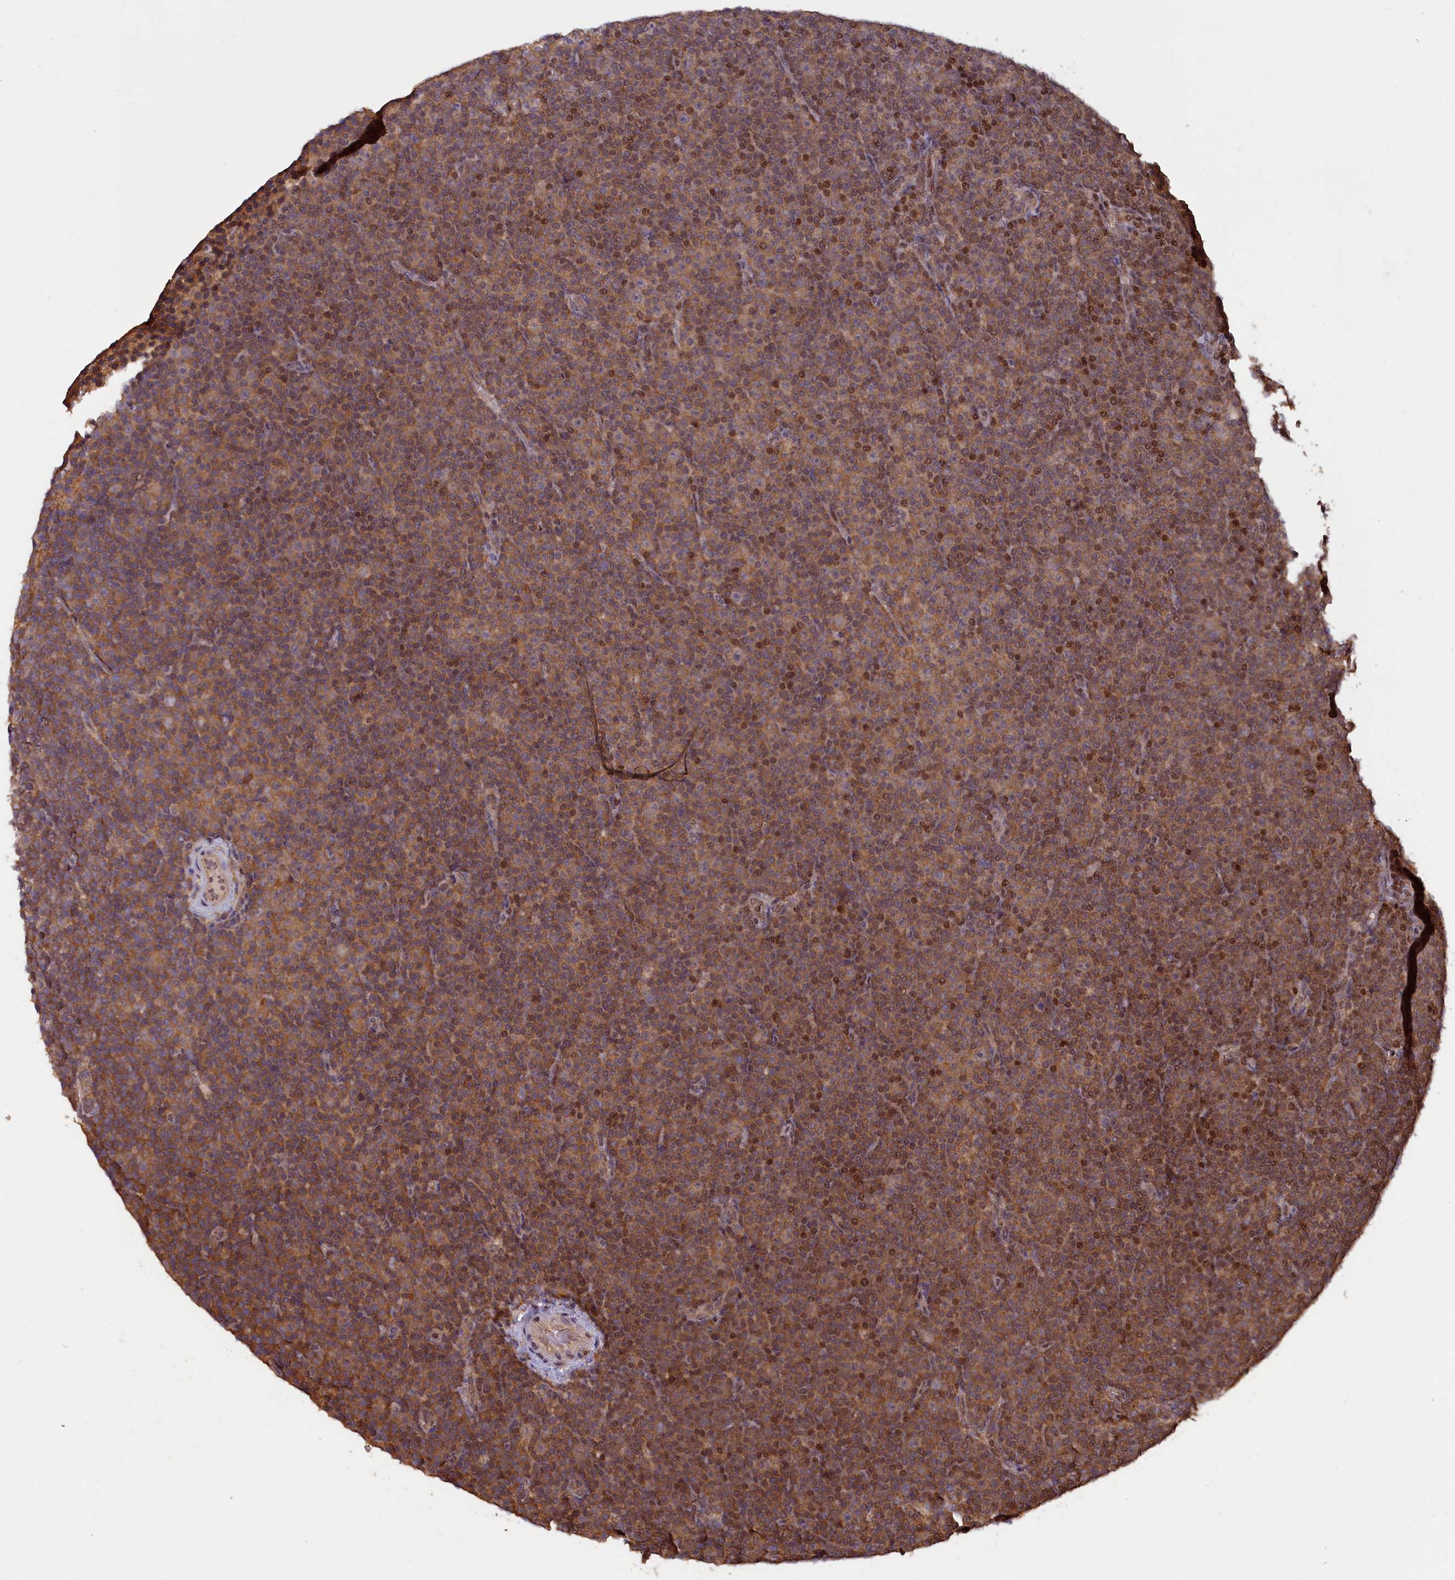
{"staining": {"intensity": "moderate", "quantity": "25%-75%", "location": "cytoplasmic/membranous,nuclear"}, "tissue": "lymphoma", "cell_type": "Tumor cells", "image_type": "cancer", "snomed": [{"axis": "morphology", "description": "Malignant lymphoma, non-Hodgkin's type, Low grade"}, {"axis": "topography", "description": "Lymph node"}], "caption": "High-magnification brightfield microscopy of low-grade malignant lymphoma, non-Hodgkin's type stained with DAB (brown) and counterstained with hematoxylin (blue). tumor cells exhibit moderate cytoplasmic/membranous and nuclear positivity is identified in about25%-75% of cells.", "gene": "NUBP1", "patient": {"sex": "female", "age": 67}}